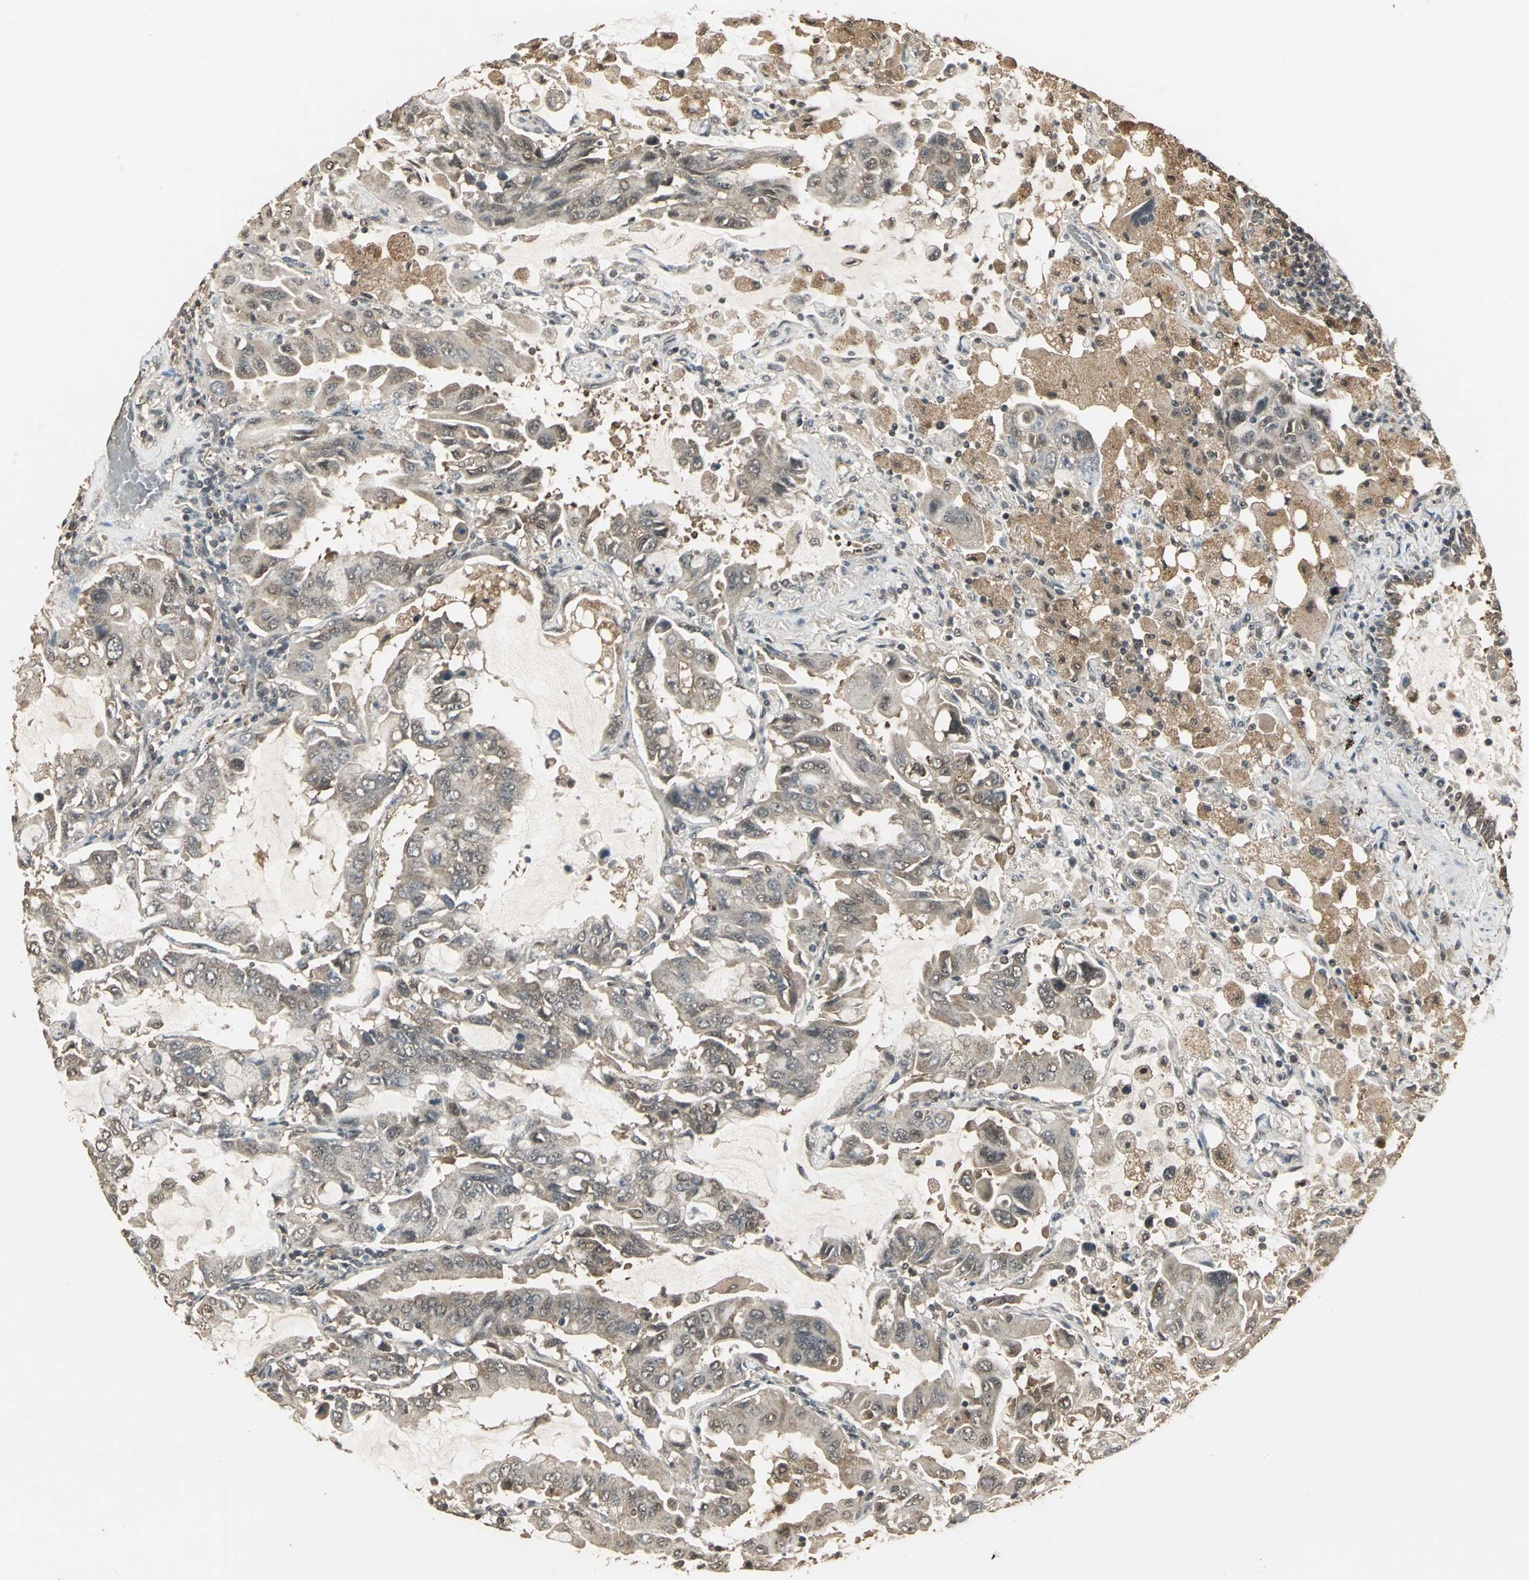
{"staining": {"intensity": "weak", "quantity": "25%-75%", "location": "cytoplasmic/membranous"}, "tissue": "lung cancer", "cell_type": "Tumor cells", "image_type": "cancer", "snomed": [{"axis": "morphology", "description": "Adenocarcinoma, NOS"}, {"axis": "topography", "description": "Lung"}], "caption": "Immunohistochemistry (IHC) photomicrograph of adenocarcinoma (lung) stained for a protein (brown), which demonstrates low levels of weak cytoplasmic/membranous expression in about 25%-75% of tumor cells.", "gene": "UCHL5", "patient": {"sex": "male", "age": 64}}